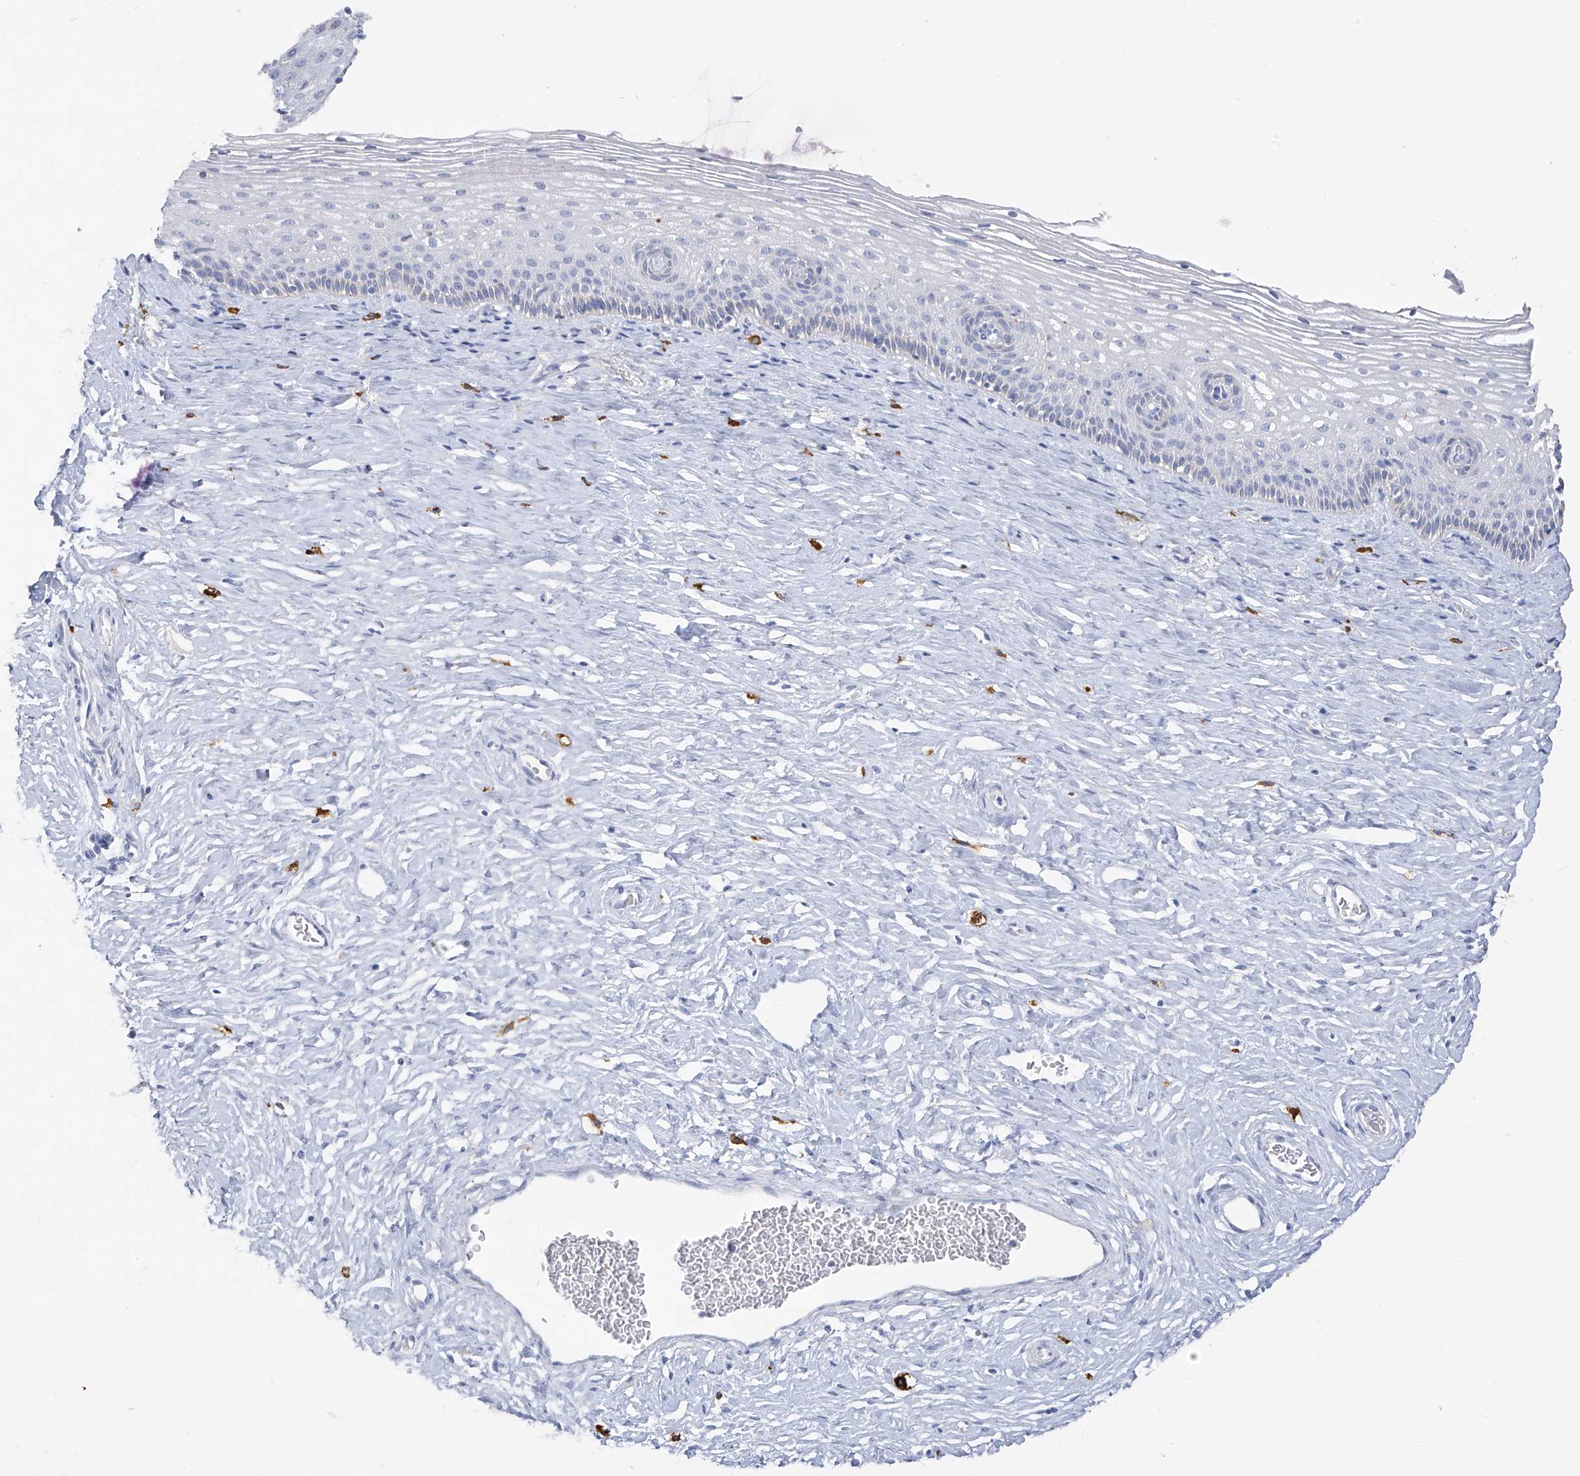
{"staining": {"intensity": "negative", "quantity": "none", "location": "none"}, "tissue": "cervix", "cell_type": "Glandular cells", "image_type": "normal", "snomed": [{"axis": "morphology", "description": "Normal tissue, NOS"}, {"axis": "topography", "description": "Cervix"}], "caption": "IHC photomicrograph of unremarkable human cervix stained for a protein (brown), which reveals no staining in glandular cells.", "gene": "CX3CR1", "patient": {"sex": "female", "age": 33}}